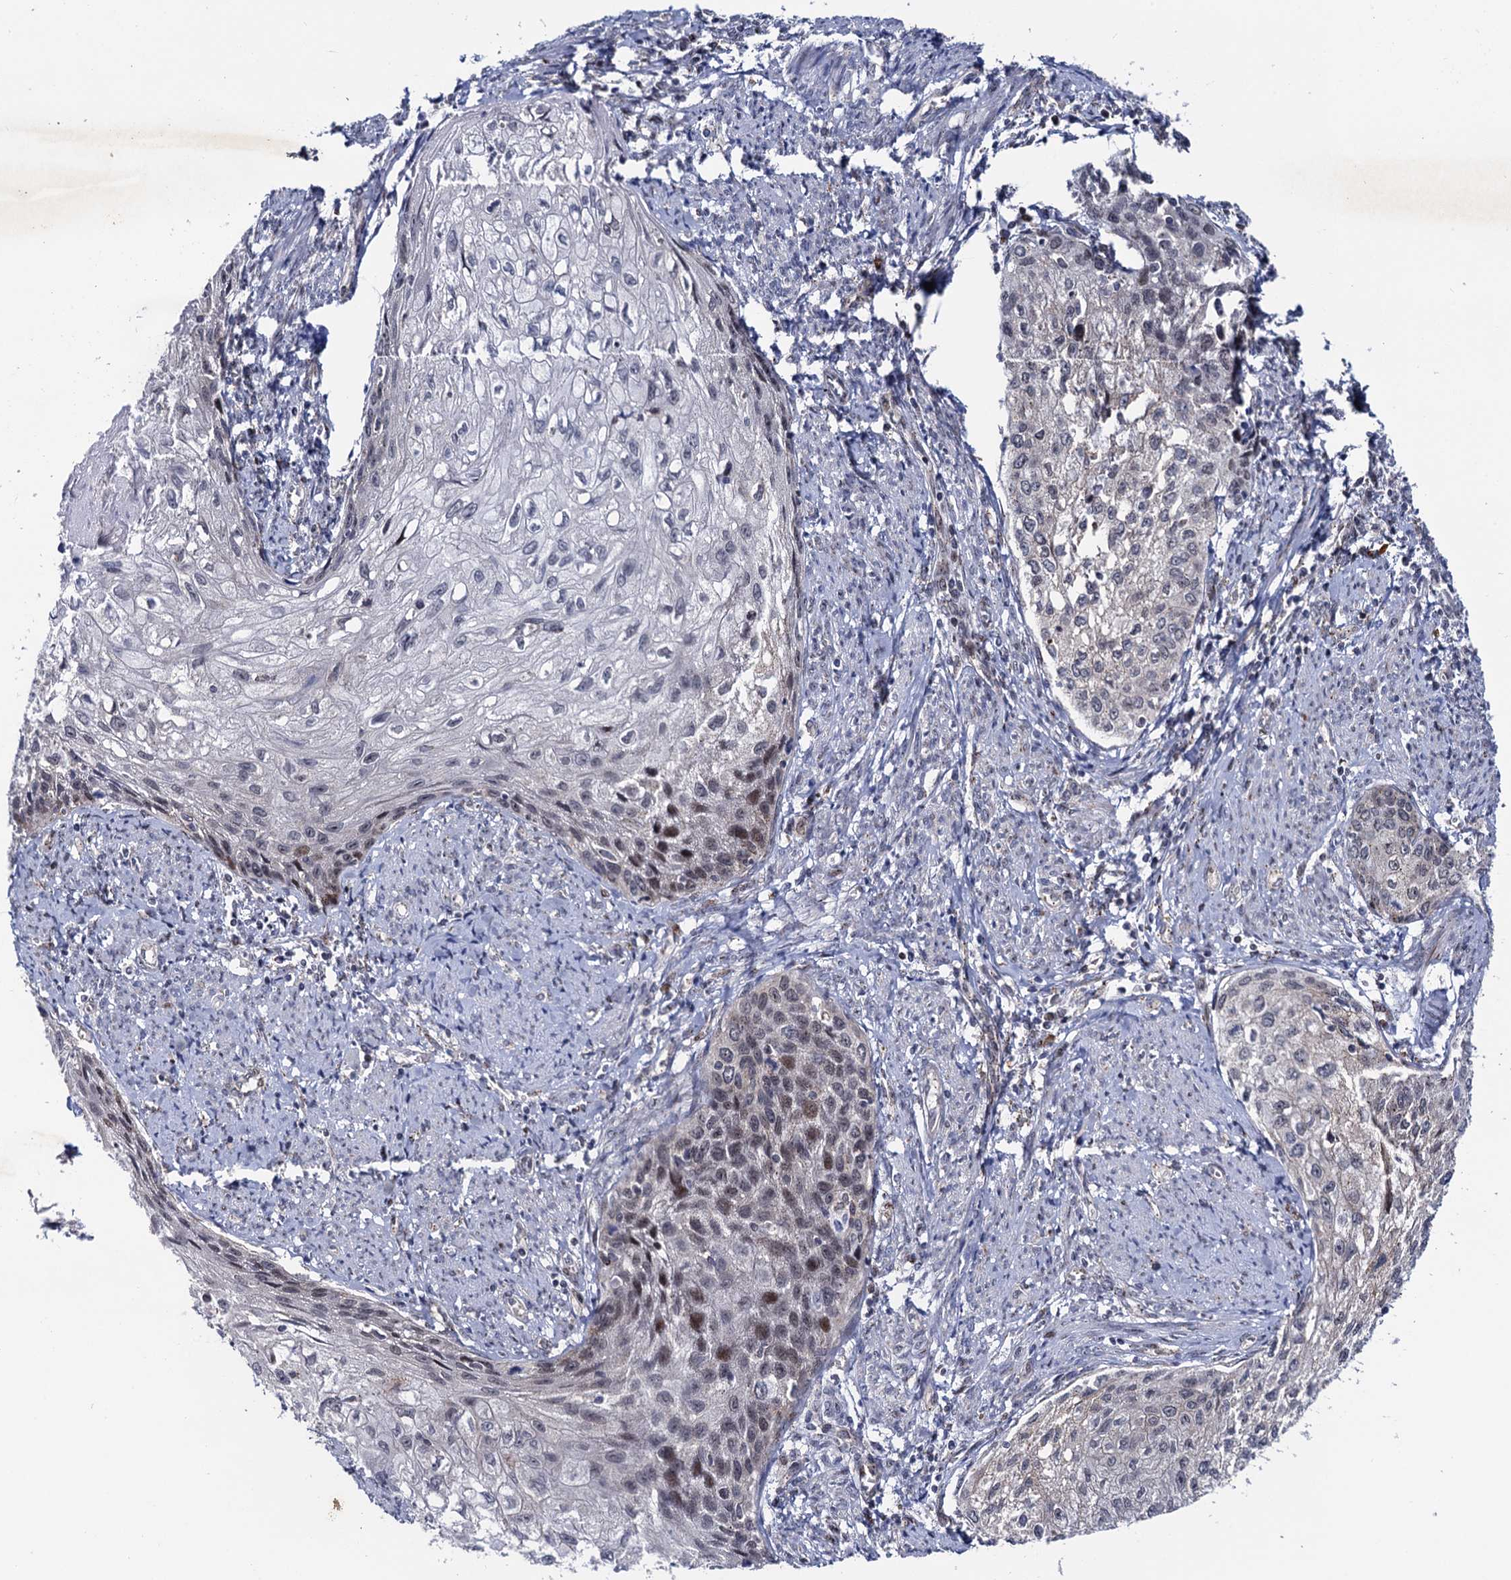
{"staining": {"intensity": "weak", "quantity": "<25%", "location": "nuclear"}, "tissue": "cervical cancer", "cell_type": "Tumor cells", "image_type": "cancer", "snomed": [{"axis": "morphology", "description": "Squamous cell carcinoma, NOS"}, {"axis": "topography", "description": "Cervix"}], "caption": "DAB (3,3'-diaminobenzidine) immunohistochemical staining of human cervical cancer (squamous cell carcinoma) shows no significant expression in tumor cells.", "gene": "THAP2", "patient": {"sex": "female", "age": 67}}